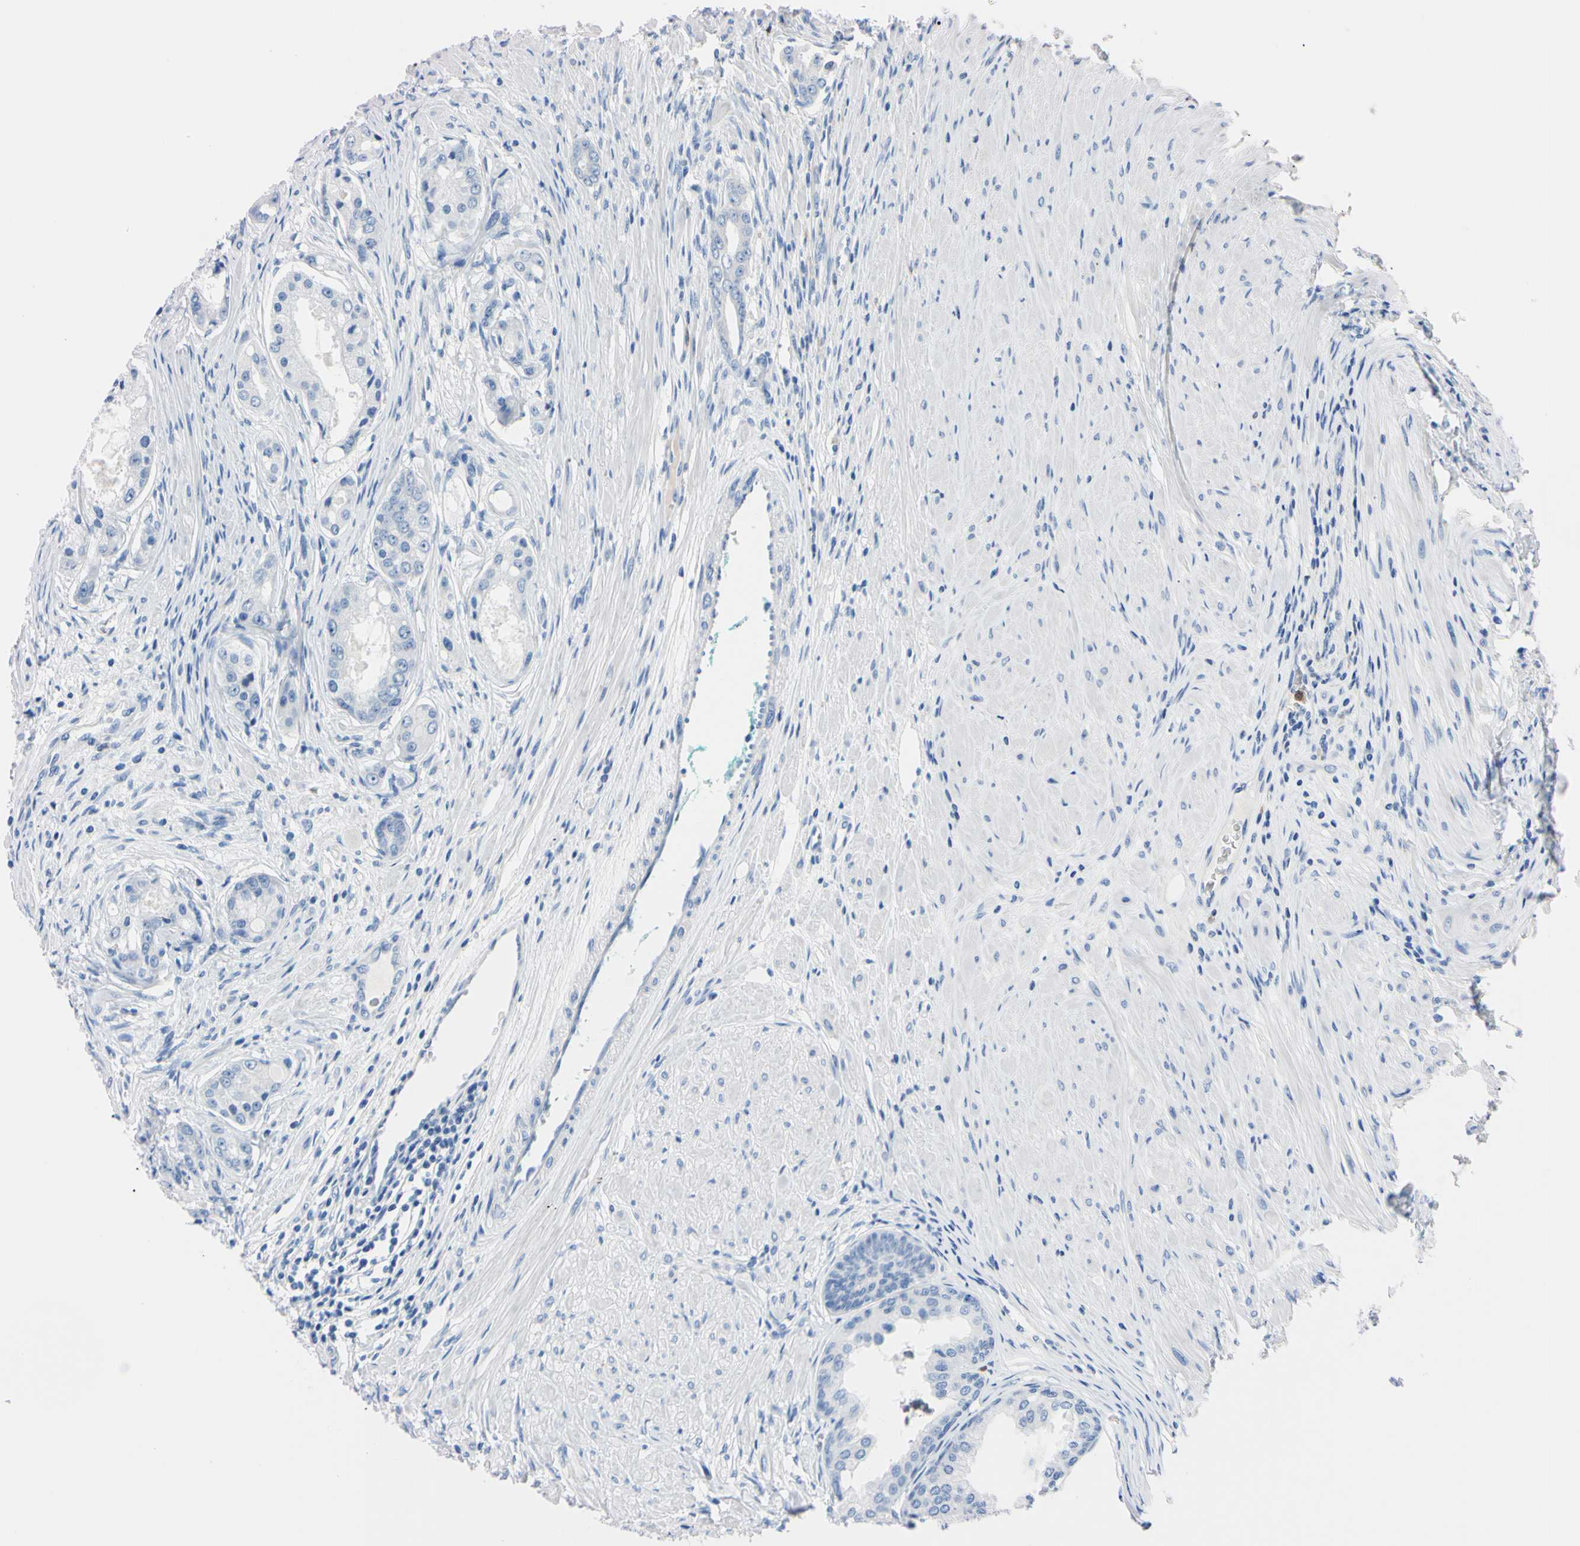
{"staining": {"intensity": "negative", "quantity": "none", "location": "none"}, "tissue": "prostate cancer", "cell_type": "Tumor cells", "image_type": "cancer", "snomed": [{"axis": "morphology", "description": "Adenocarcinoma, High grade"}, {"axis": "topography", "description": "Prostate"}], "caption": "IHC photomicrograph of neoplastic tissue: prostate cancer (high-grade adenocarcinoma) stained with DAB (3,3'-diaminobenzidine) reveals no significant protein staining in tumor cells.", "gene": "NCF4", "patient": {"sex": "male", "age": 59}}